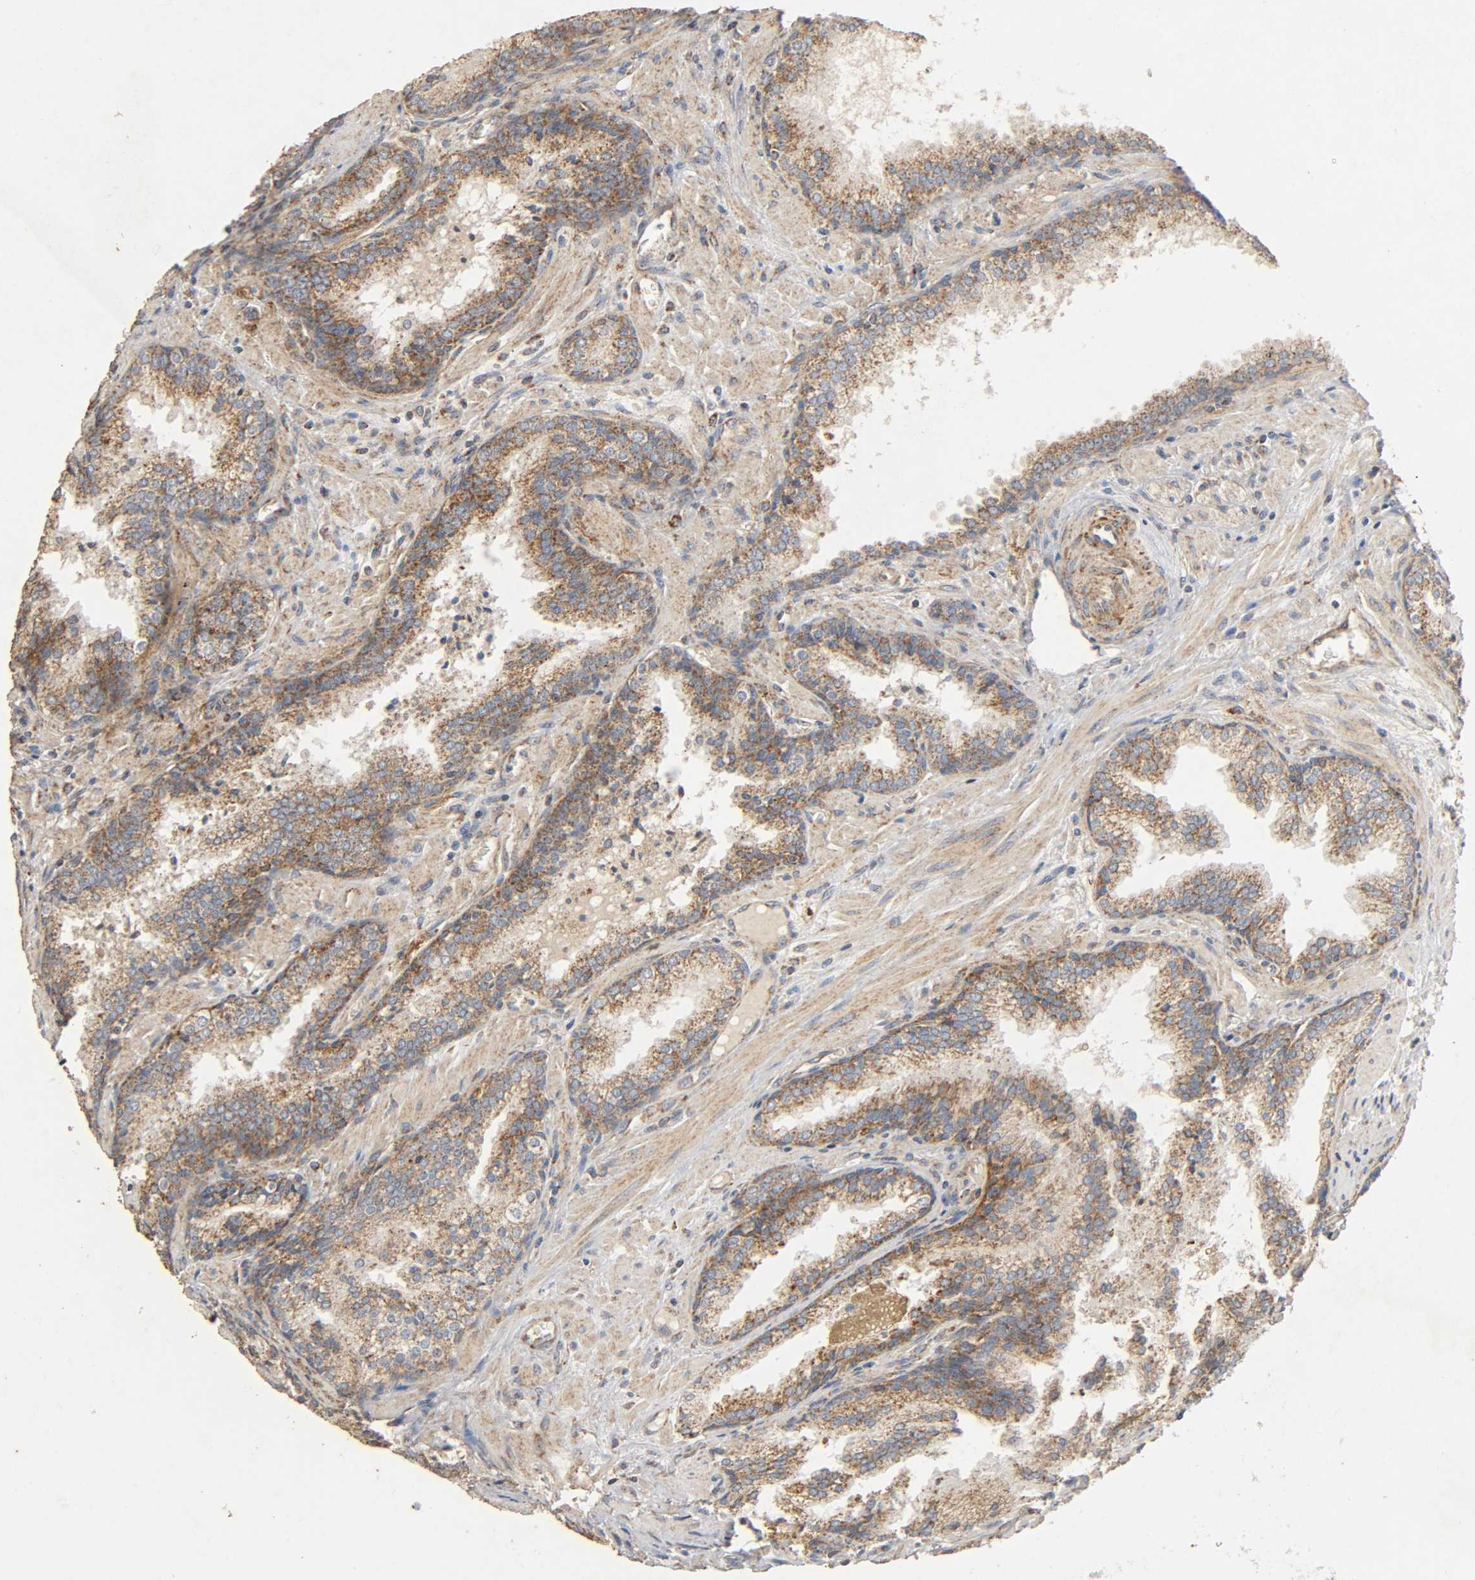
{"staining": {"intensity": "moderate", "quantity": ">75%", "location": "cytoplasmic/membranous"}, "tissue": "prostate cancer", "cell_type": "Tumor cells", "image_type": "cancer", "snomed": [{"axis": "morphology", "description": "Adenocarcinoma, Low grade"}, {"axis": "topography", "description": "Prostate"}], "caption": "Human prostate cancer (low-grade adenocarcinoma) stained with a brown dye reveals moderate cytoplasmic/membranous positive expression in approximately >75% of tumor cells.", "gene": "NDUFS3", "patient": {"sex": "male", "age": 60}}